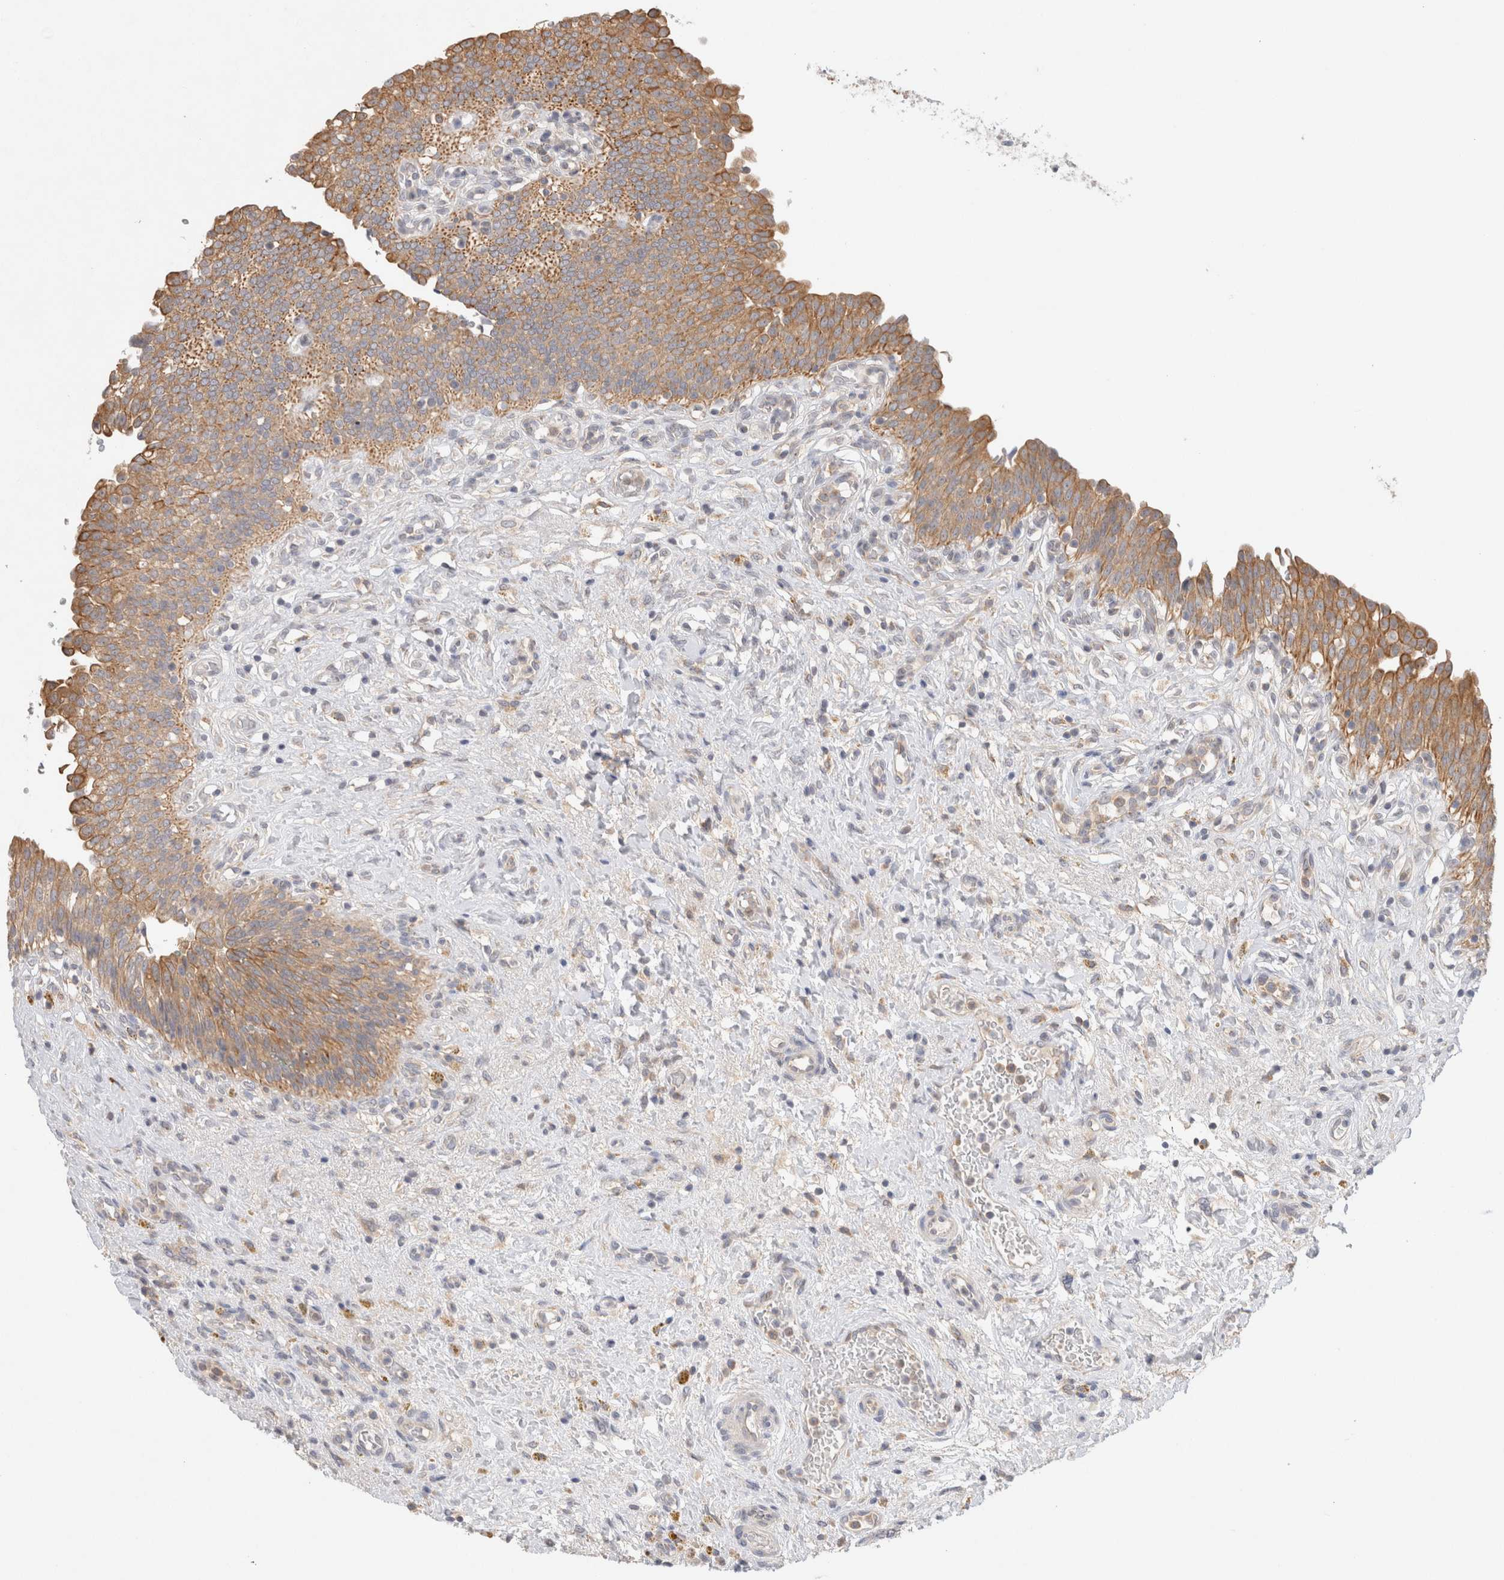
{"staining": {"intensity": "moderate", "quantity": ">75%", "location": "cytoplasmic/membranous"}, "tissue": "urinary bladder", "cell_type": "Urothelial cells", "image_type": "normal", "snomed": [{"axis": "morphology", "description": "Urothelial carcinoma, High grade"}, {"axis": "topography", "description": "Urinary bladder"}], "caption": "Urinary bladder was stained to show a protein in brown. There is medium levels of moderate cytoplasmic/membranous staining in about >75% of urothelial cells.", "gene": "GAS1", "patient": {"sex": "male", "age": 46}}